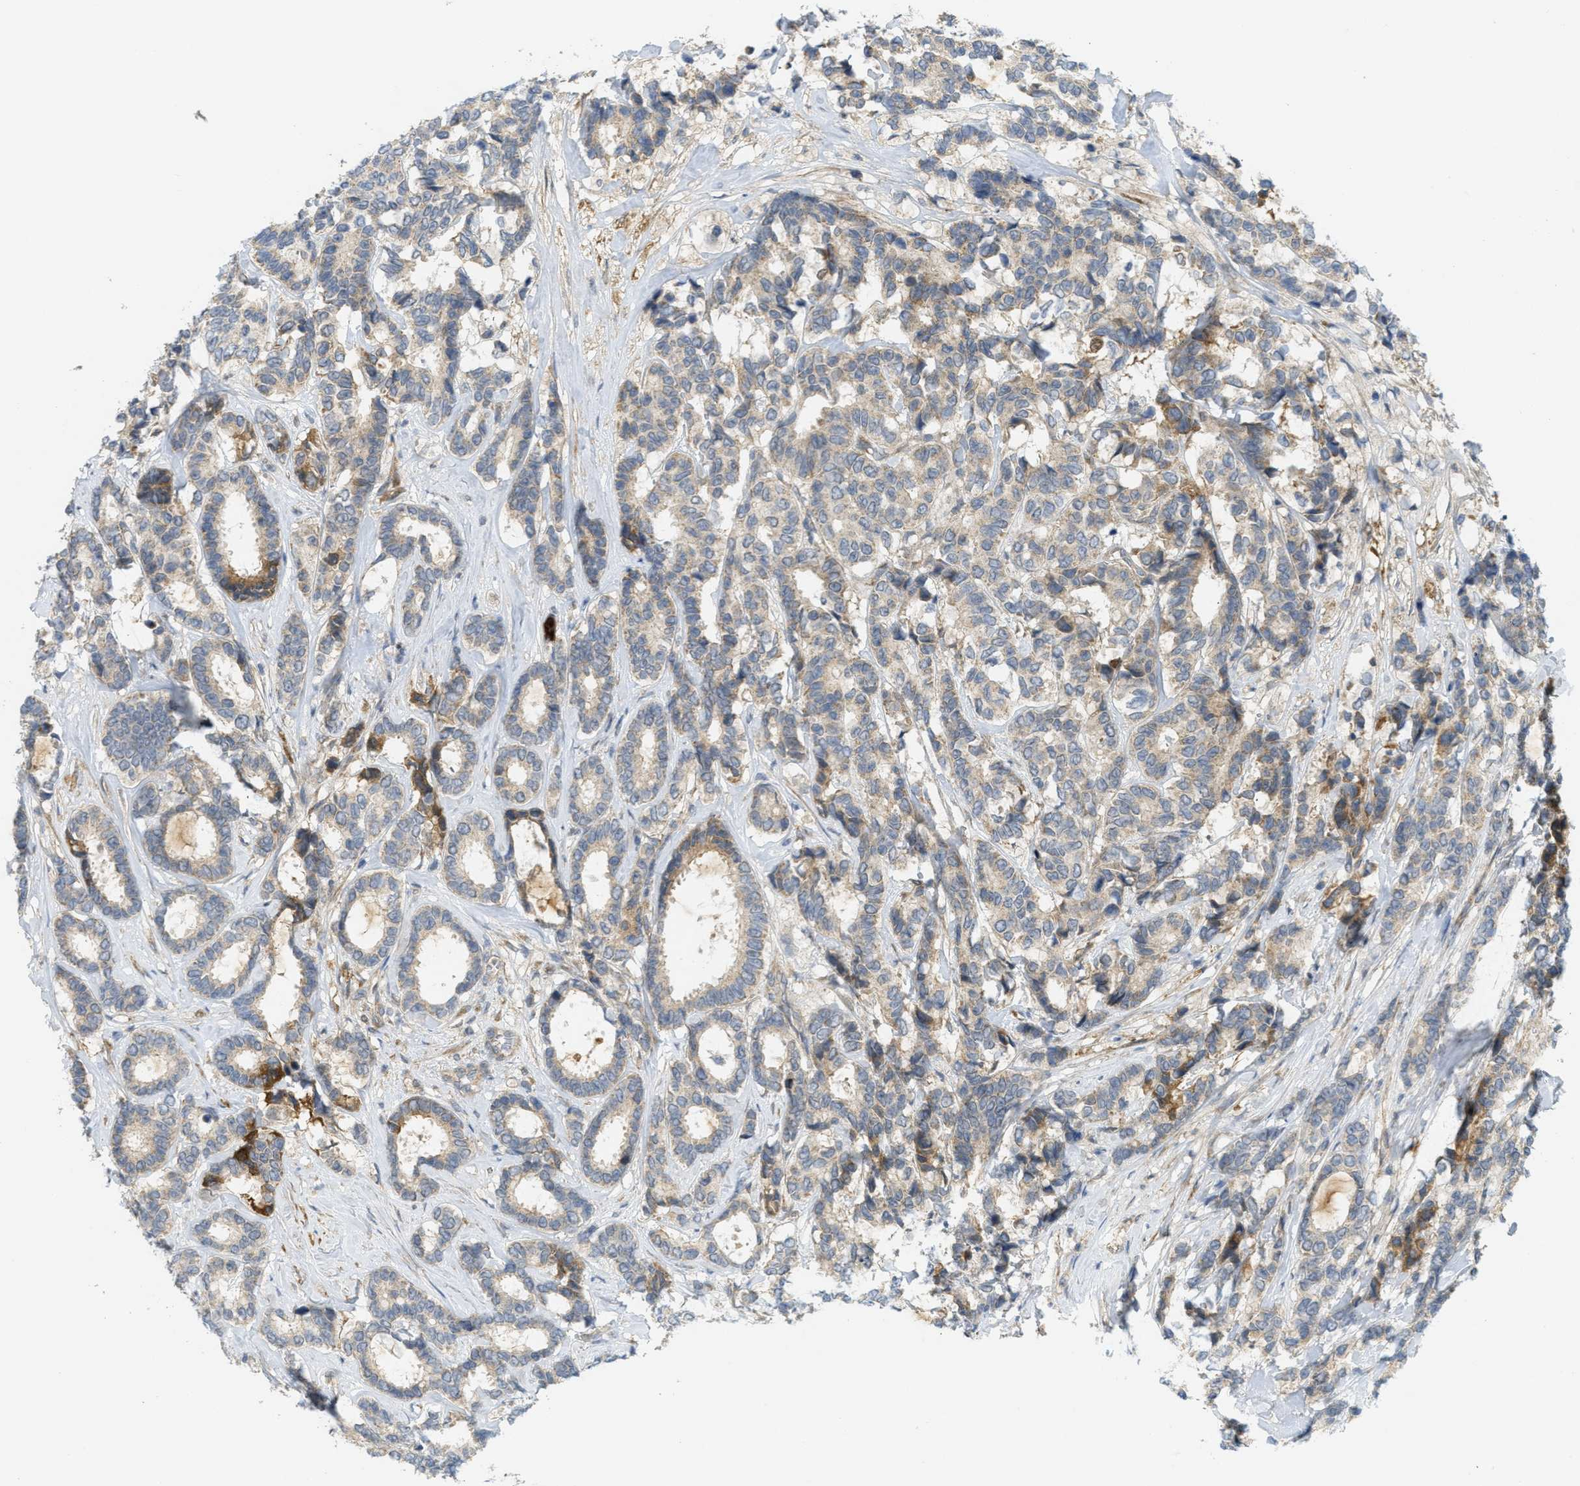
{"staining": {"intensity": "weak", "quantity": ">75%", "location": "cytoplasmic/membranous"}, "tissue": "breast cancer", "cell_type": "Tumor cells", "image_type": "cancer", "snomed": [{"axis": "morphology", "description": "Duct carcinoma"}, {"axis": "topography", "description": "Breast"}], "caption": "Human breast invasive ductal carcinoma stained with a brown dye exhibits weak cytoplasmic/membranous positive expression in approximately >75% of tumor cells.", "gene": "PROC", "patient": {"sex": "female", "age": 87}}